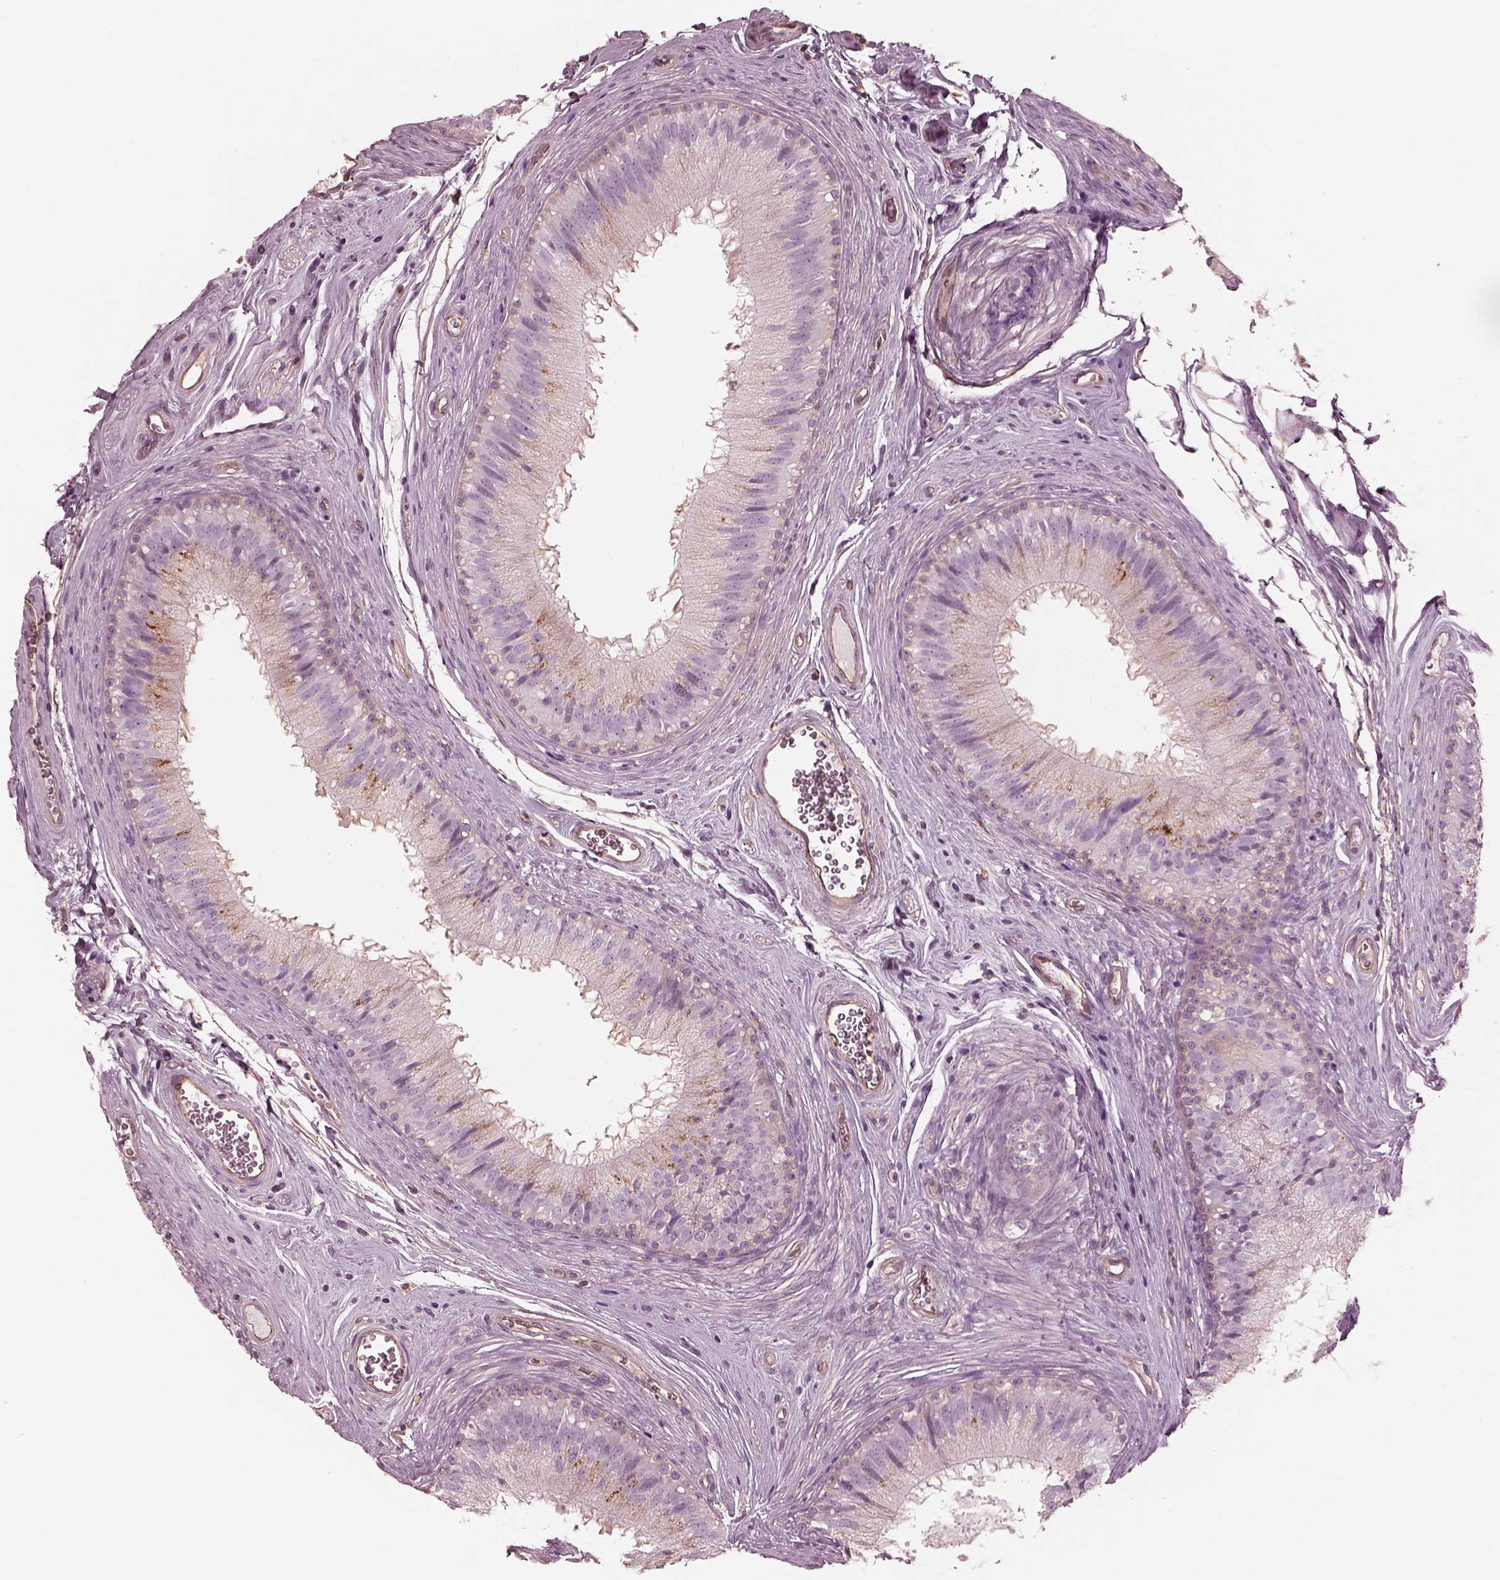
{"staining": {"intensity": "weak", "quantity": "<25%", "location": "cytoplasmic/membranous"}, "tissue": "epididymis", "cell_type": "Glandular cells", "image_type": "normal", "snomed": [{"axis": "morphology", "description": "Normal tissue, NOS"}, {"axis": "topography", "description": "Epididymis"}], "caption": "DAB (3,3'-diaminobenzidine) immunohistochemical staining of unremarkable epididymis exhibits no significant staining in glandular cells.", "gene": "ELAPOR1", "patient": {"sex": "male", "age": 37}}